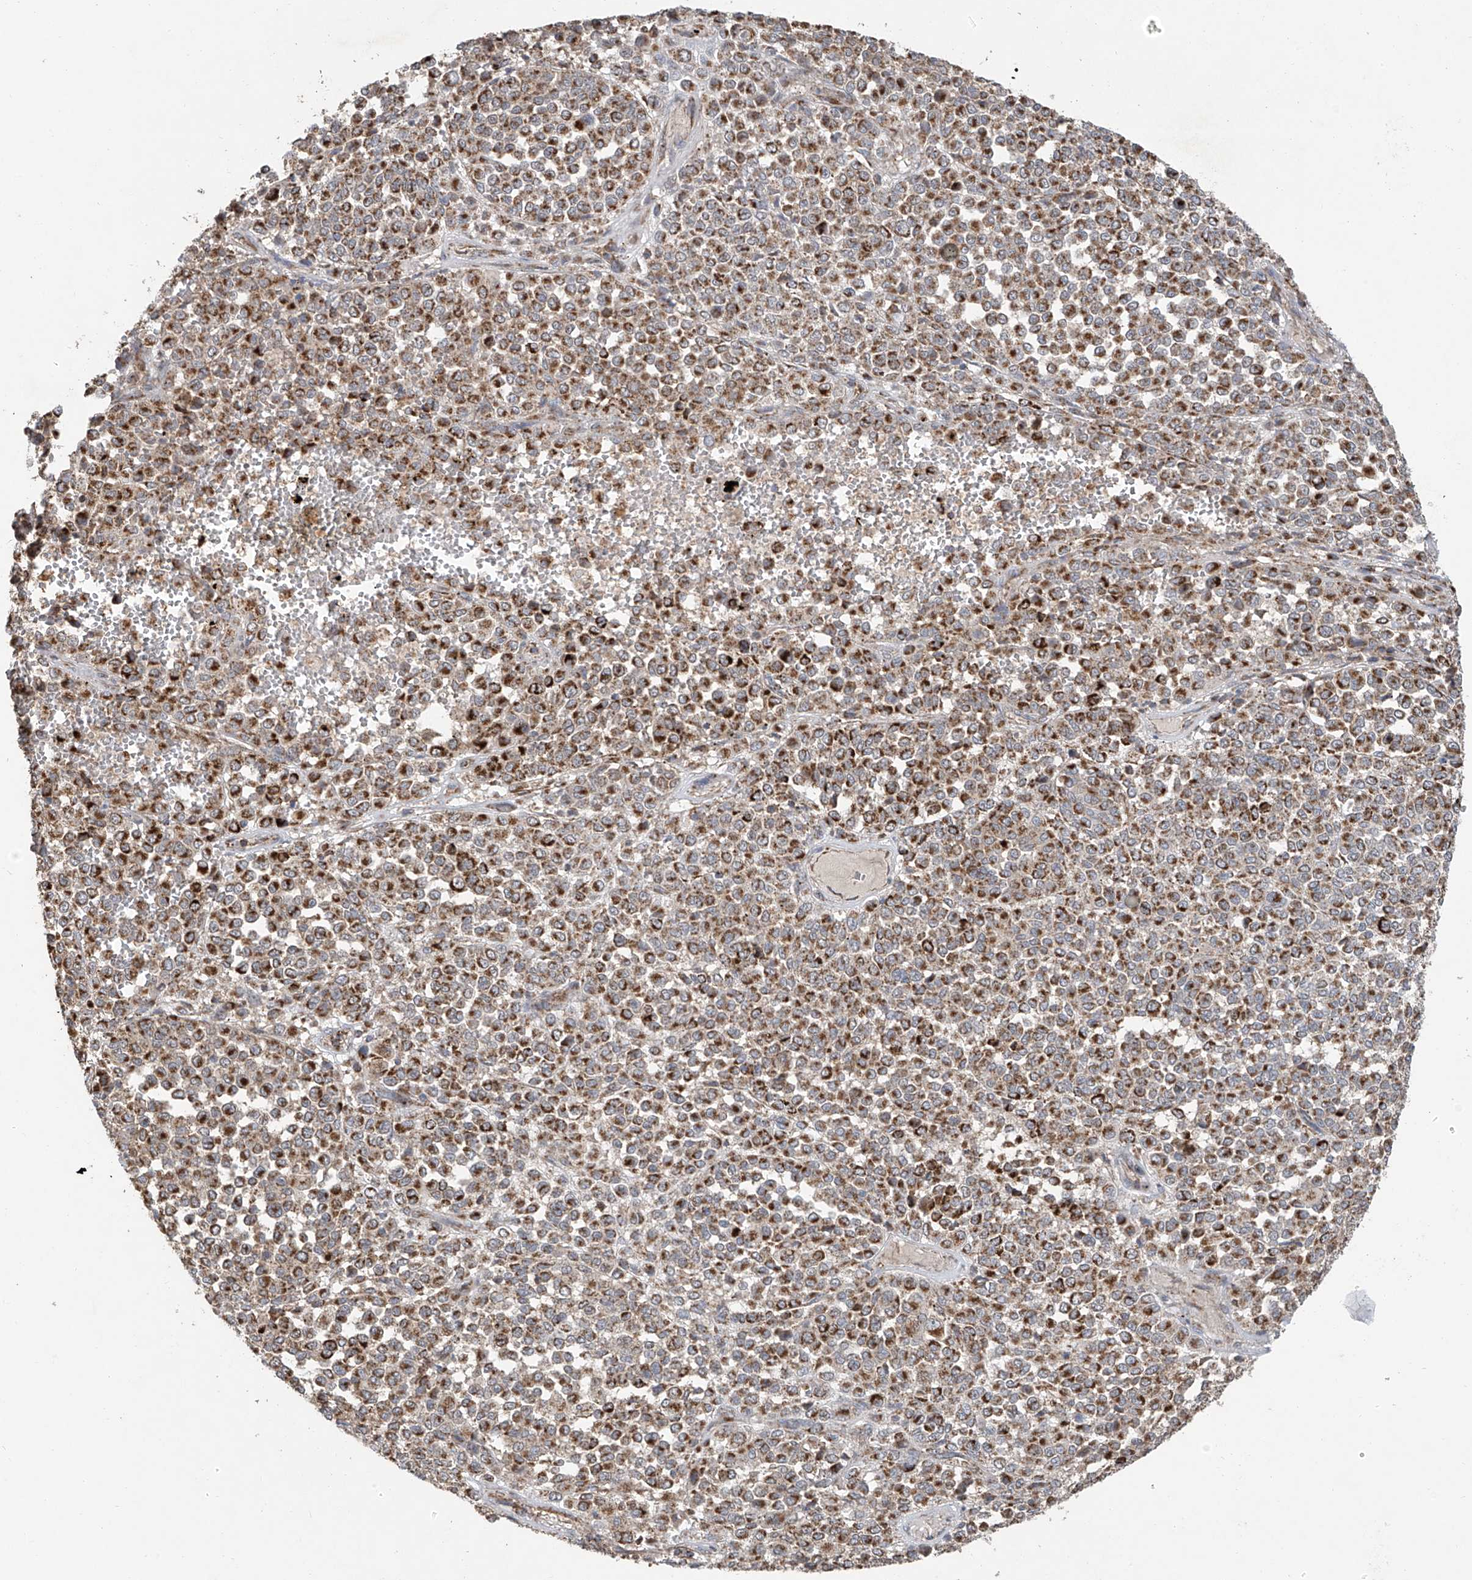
{"staining": {"intensity": "moderate", "quantity": ">75%", "location": "cytoplasmic/membranous"}, "tissue": "melanoma", "cell_type": "Tumor cells", "image_type": "cancer", "snomed": [{"axis": "morphology", "description": "Malignant melanoma, Metastatic site"}, {"axis": "topography", "description": "Pancreas"}], "caption": "High-magnification brightfield microscopy of melanoma stained with DAB (brown) and counterstained with hematoxylin (blue). tumor cells exhibit moderate cytoplasmic/membranous positivity is identified in about>75% of cells.", "gene": "UQCC1", "patient": {"sex": "female", "age": 30}}